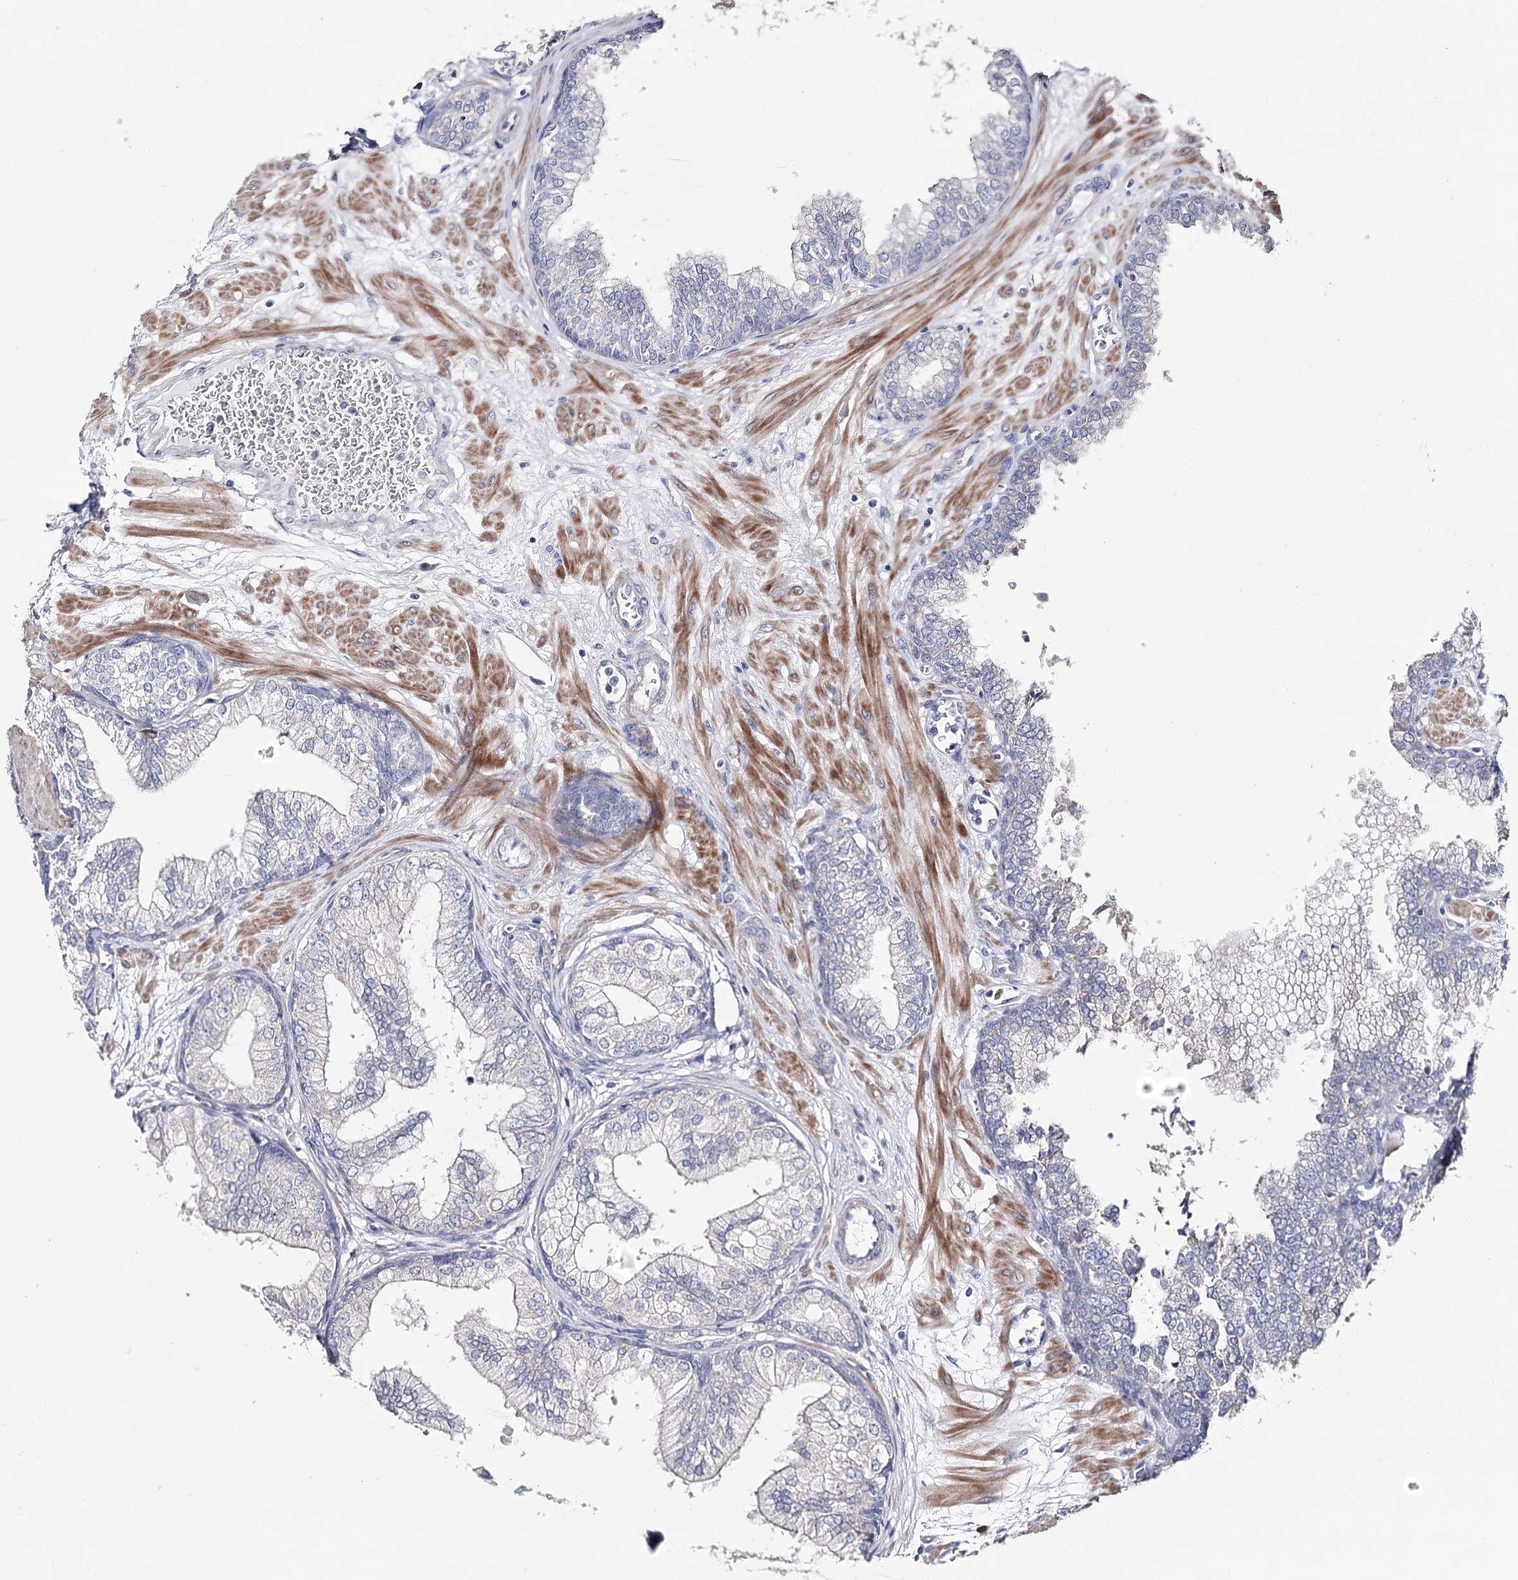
{"staining": {"intensity": "negative", "quantity": "none", "location": "none"}, "tissue": "prostate", "cell_type": "Glandular cells", "image_type": "normal", "snomed": [{"axis": "morphology", "description": "Normal tissue, NOS"}, {"axis": "morphology", "description": "Urothelial carcinoma, Low grade"}, {"axis": "topography", "description": "Urinary bladder"}, {"axis": "topography", "description": "Prostate"}], "caption": "An image of human prostate is negative for staining in glandular cells. (Brightfield microscopy of DAB immunohistochemistry (IHC) at high magnification).", "gene": "NRAP", "patient": {"sex": "male", "age": 60}}